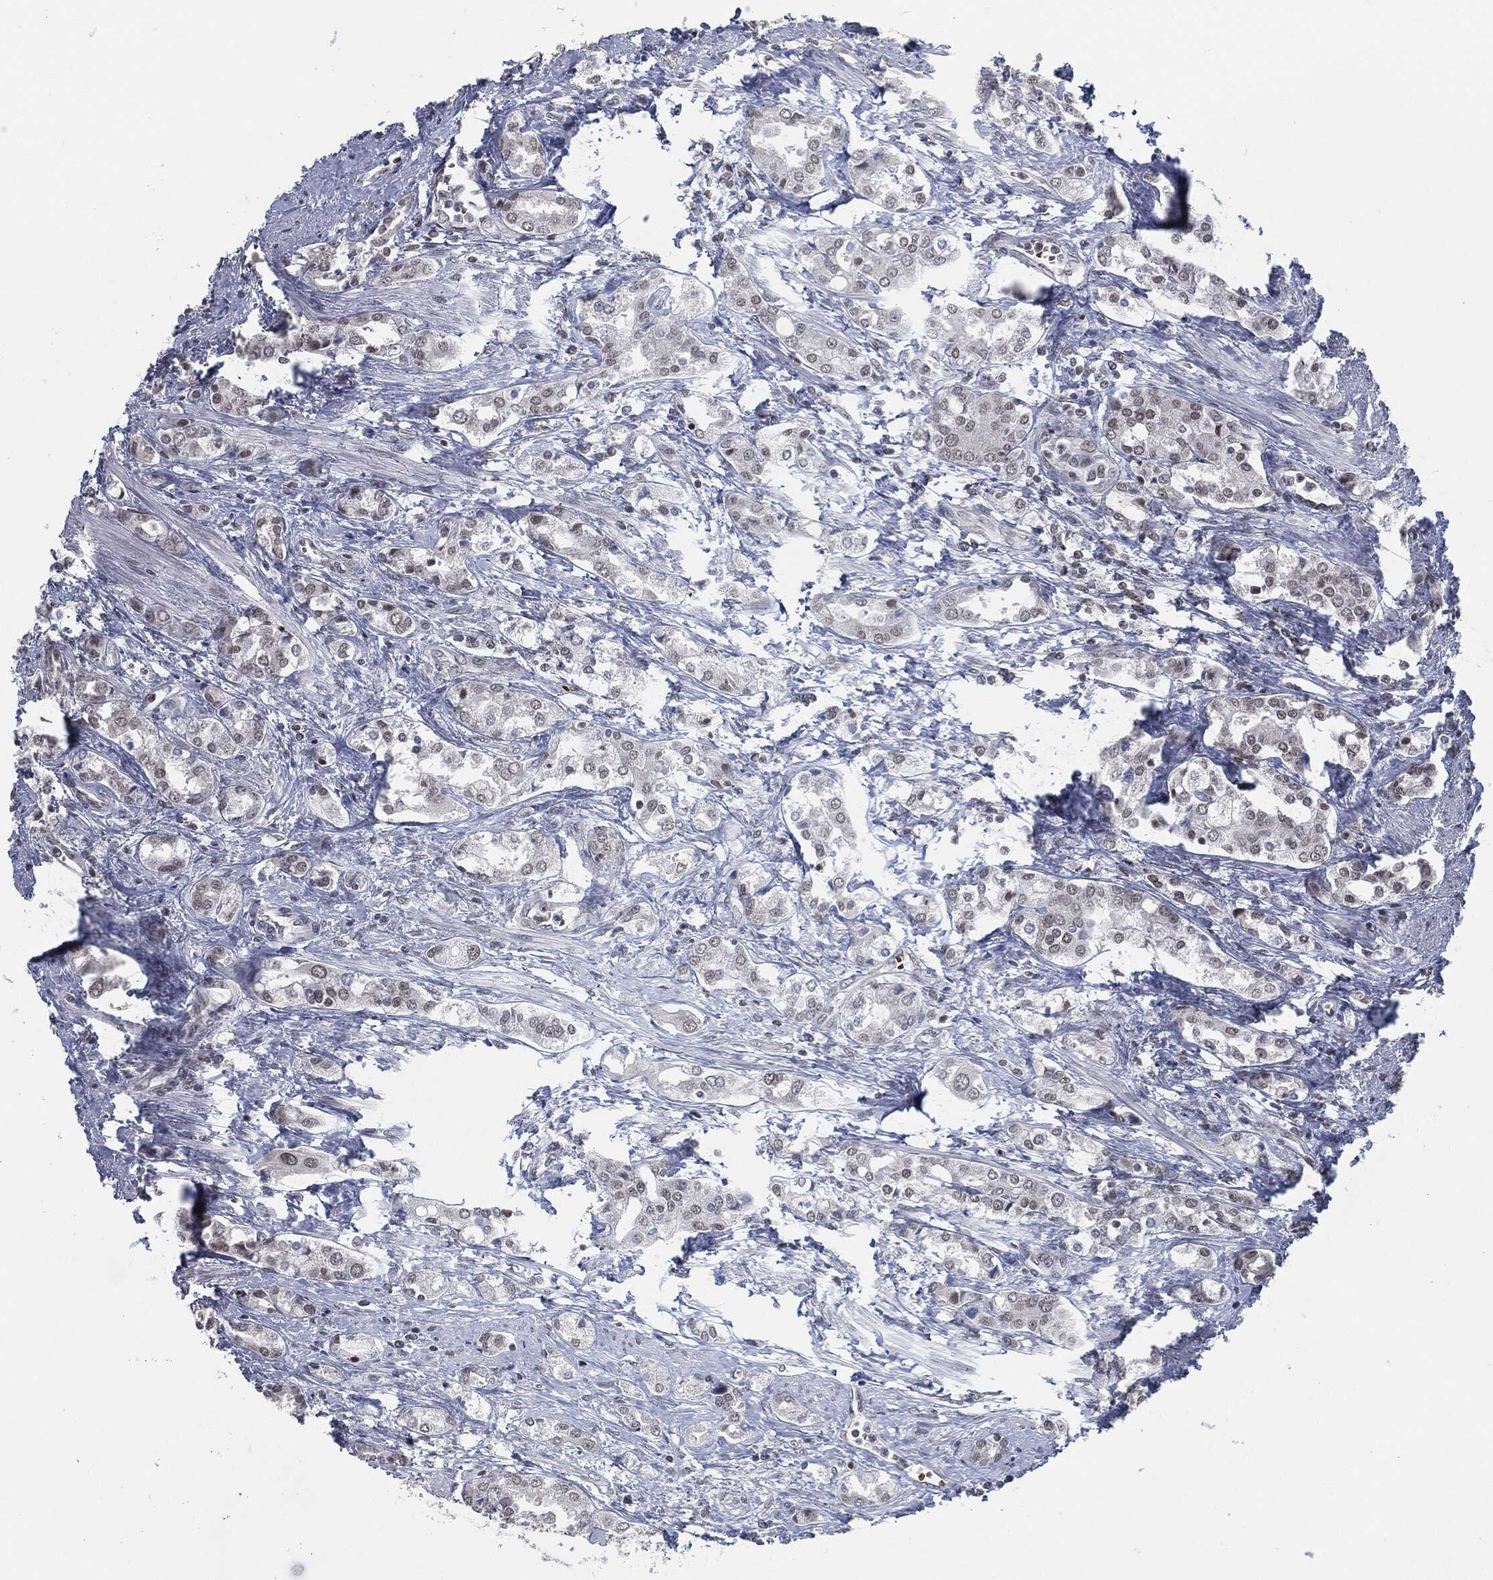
{"staining": {"intensity": "moderate", "quantity": "<25%", "location": "nuclear"}, "tissue": "prostate cancer", "cell_type": "Tumor cells", "image_type": "cancer", "snomed": [{"axis": "morphology", "description": "Adenocarcinoma, NOS"}, {"axis": "topography", "description": "Prostate and seminal vesicle, NOS"}, {"axis": "topography", "description": "Prostate"}], "caption": "Approximately <25% of tumor cells in prostate cancer demonstrate moderate nuclear protein staining as visualized by brown immunohistochemical staining.", "gene": "ANXA1", "patient": {"sex": "male", "age": 62}}